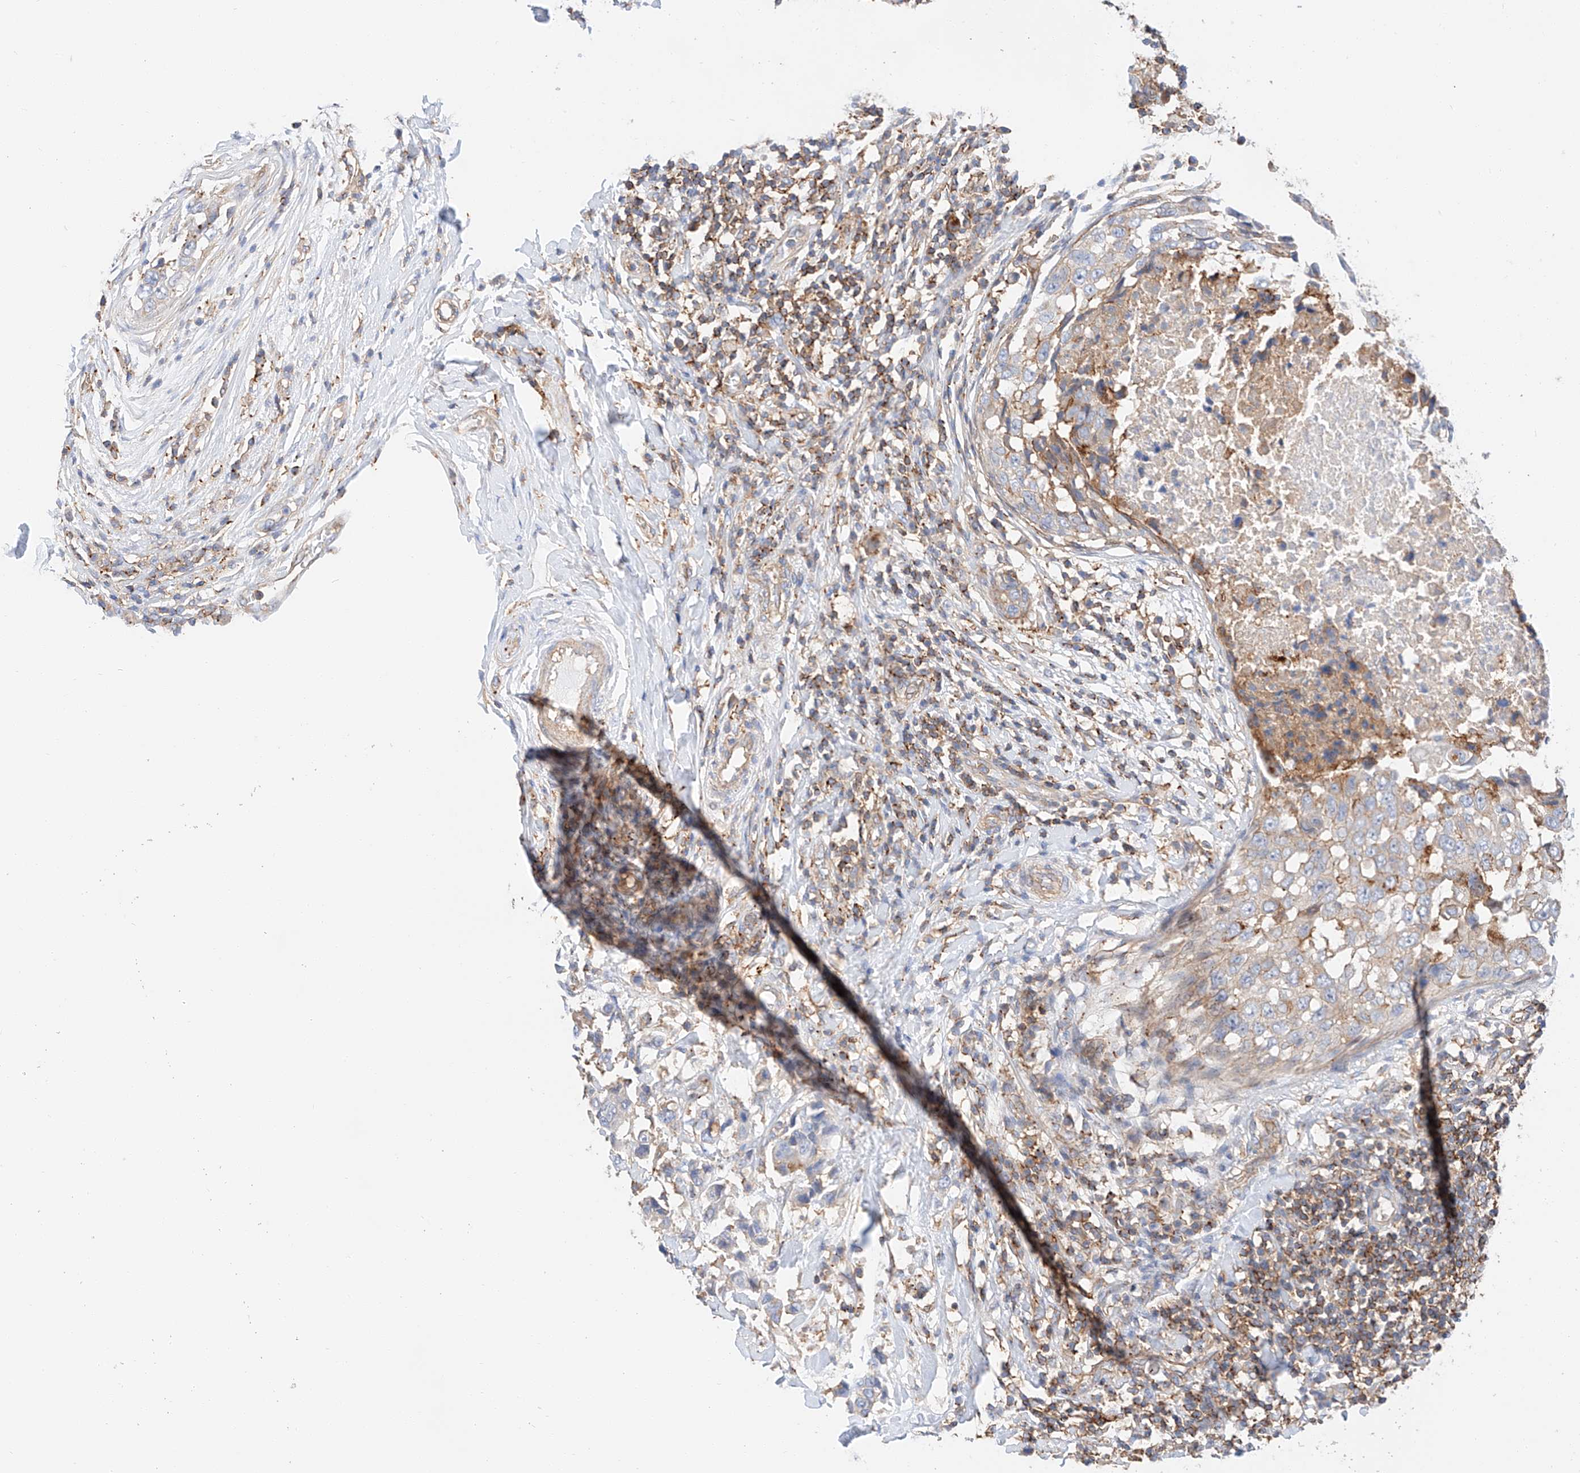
{"staining": {"intensity": "moderate", "quantity": "<25%", "location": "cytoplasmic/membranous"}, "tissue": "breast cancer", "cell_type": "Tumor cells", "image_type": "cancer", "snomed": [{"axis": "morphology", "description": "Duct carcinoma"}, {"axis": "topography", "description": "Breast"}], "caption": "A low amount of moderate cytoplasmic/membranous expression is seen in about <25% of tumor cells in breast cancer (invasive ductal carcinoma) tissue.", "gene": "HAUS4", "patient": {"sex": "female", "age": 27}}